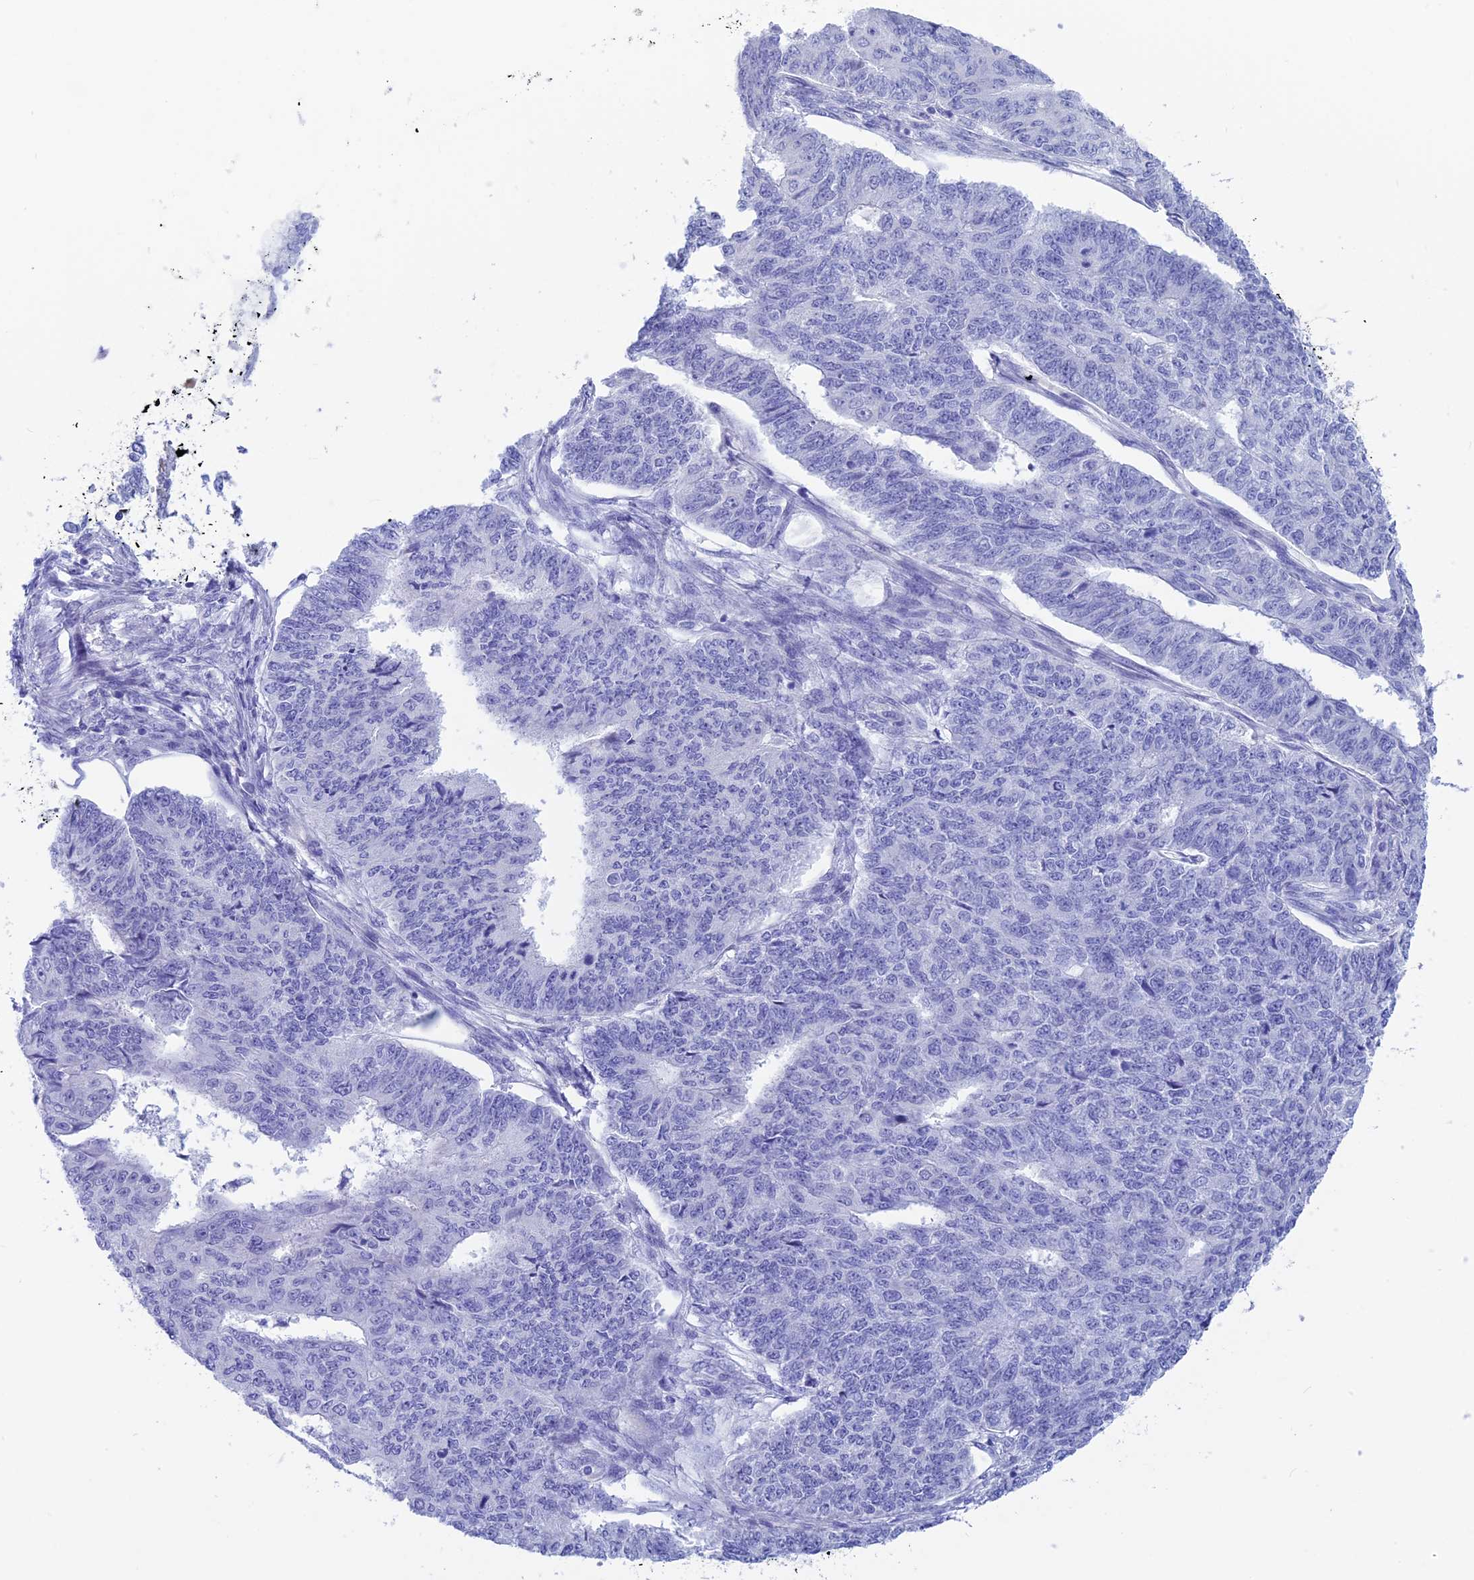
{"staining": {"intensity": "negative", "quantity": "none", "location": "none"}, "tissue": "endometrial cancer", "cell_type": "Tumor cells", "image_type": "cancer", "snomed": [{"axis": "morphology", "description": "Adenocarcinoma, NOS"}, {"axis": "topography", "description": "Endometrium"}], "caption": "Immunohistochemistry (IHC) image of adenocarcinoma (endometrial) stained for a protein (brown), which reveals no expression in tumor cells.", "gene": "GNGT2", "patient": {"sex": "female", "age": 32}}